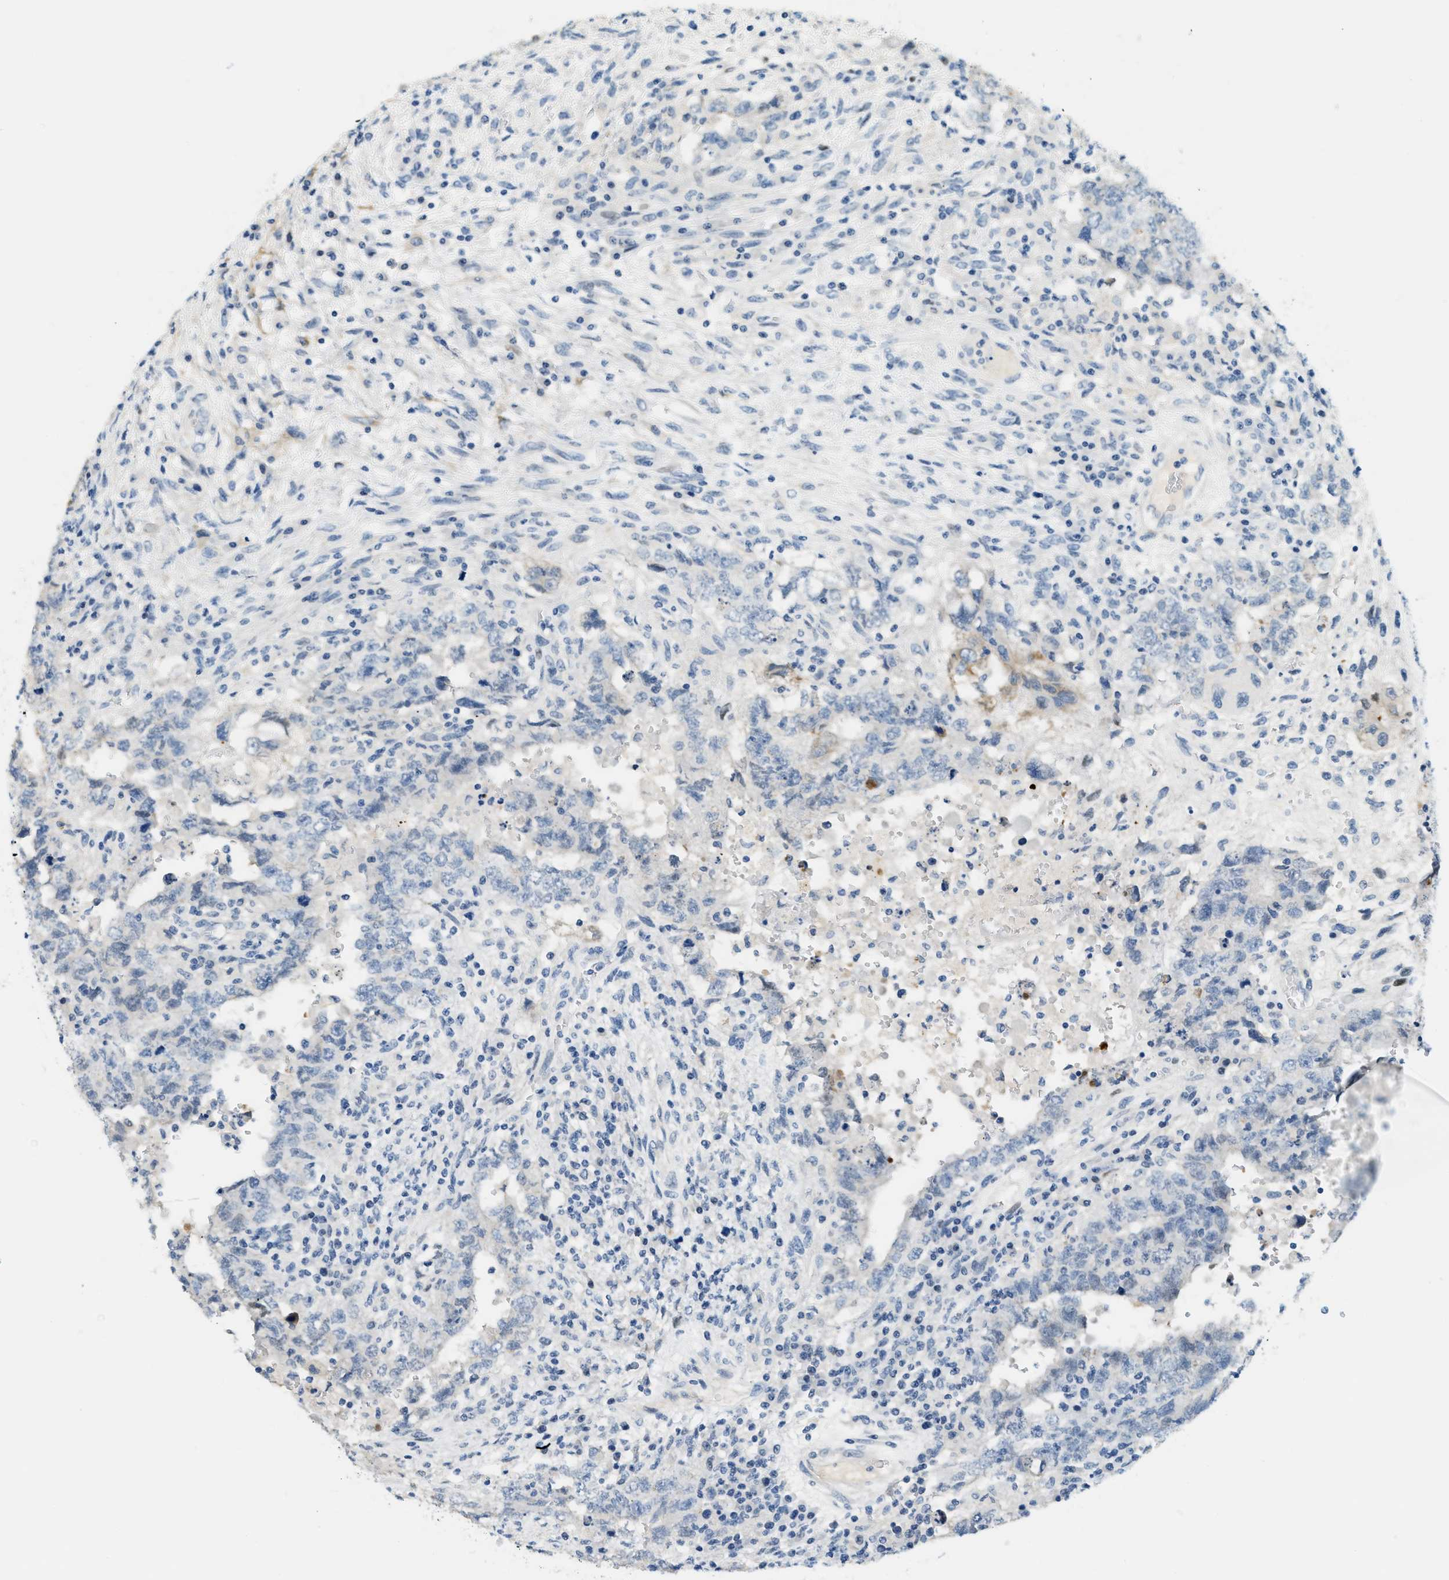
{"staining": {"intensity": "negative", "quantity": "none", "location": "none"}, "tissue": "testis cancer", "cell_type": "Tumor cells", "image_type": "cancer", "snomed": [{"axis": "morphology", "description": "Carcinoma, Embryonal, NOS"}, {"axis": "topography", "description": "Testis"}], "caption": "This is an IHC micrograph of testis embryonal carcinoma. There is no staining in tumor cells.", "gene": "CYP4X1", "patient": {"sex": "male", "age": 26}}